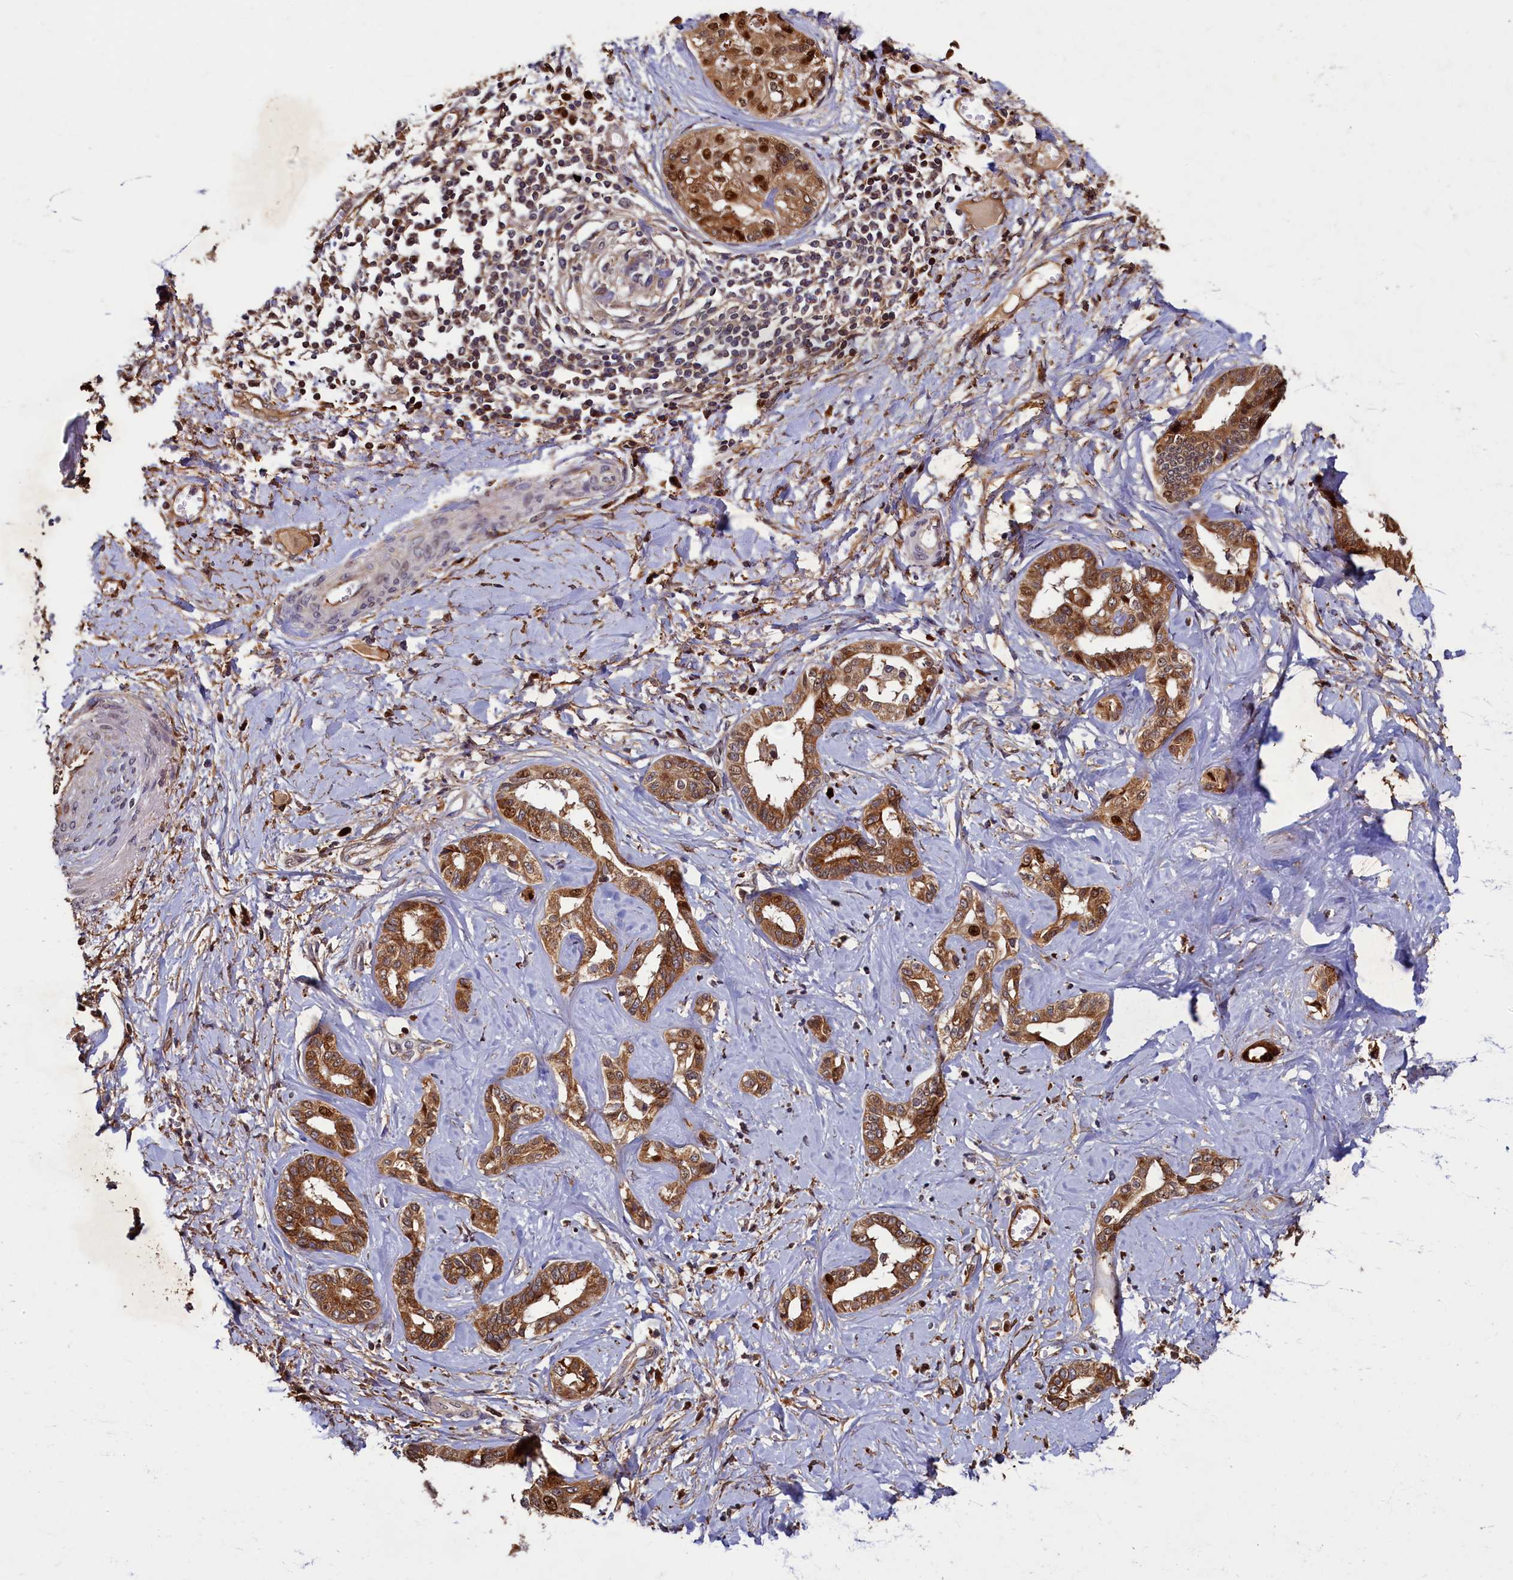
{"staining": {"intensity": "moderate", "quantity": ">75%", "location": "cytoplasmic/membranous,nuclear"}, "tissue": "liver cancer", "cell_type": "Tumor cells", "image_type": "cancer", "snomed": [{"axis": "morphology", "description": "Cholangiocarcinoma"}, {"axis": "topography", "description": "Liver"}], "caption": "Tumor cells show medium levels of moderate cytoplasmic/membranous and nuclear positivity in about >75% of cells in liver cancer (cholangiocarcinoma). (Brightfield microscopy of DAB IHC at high magnification).", "gene": "NCKAP5L", "patient": {"sex": "female", "age": 77}}